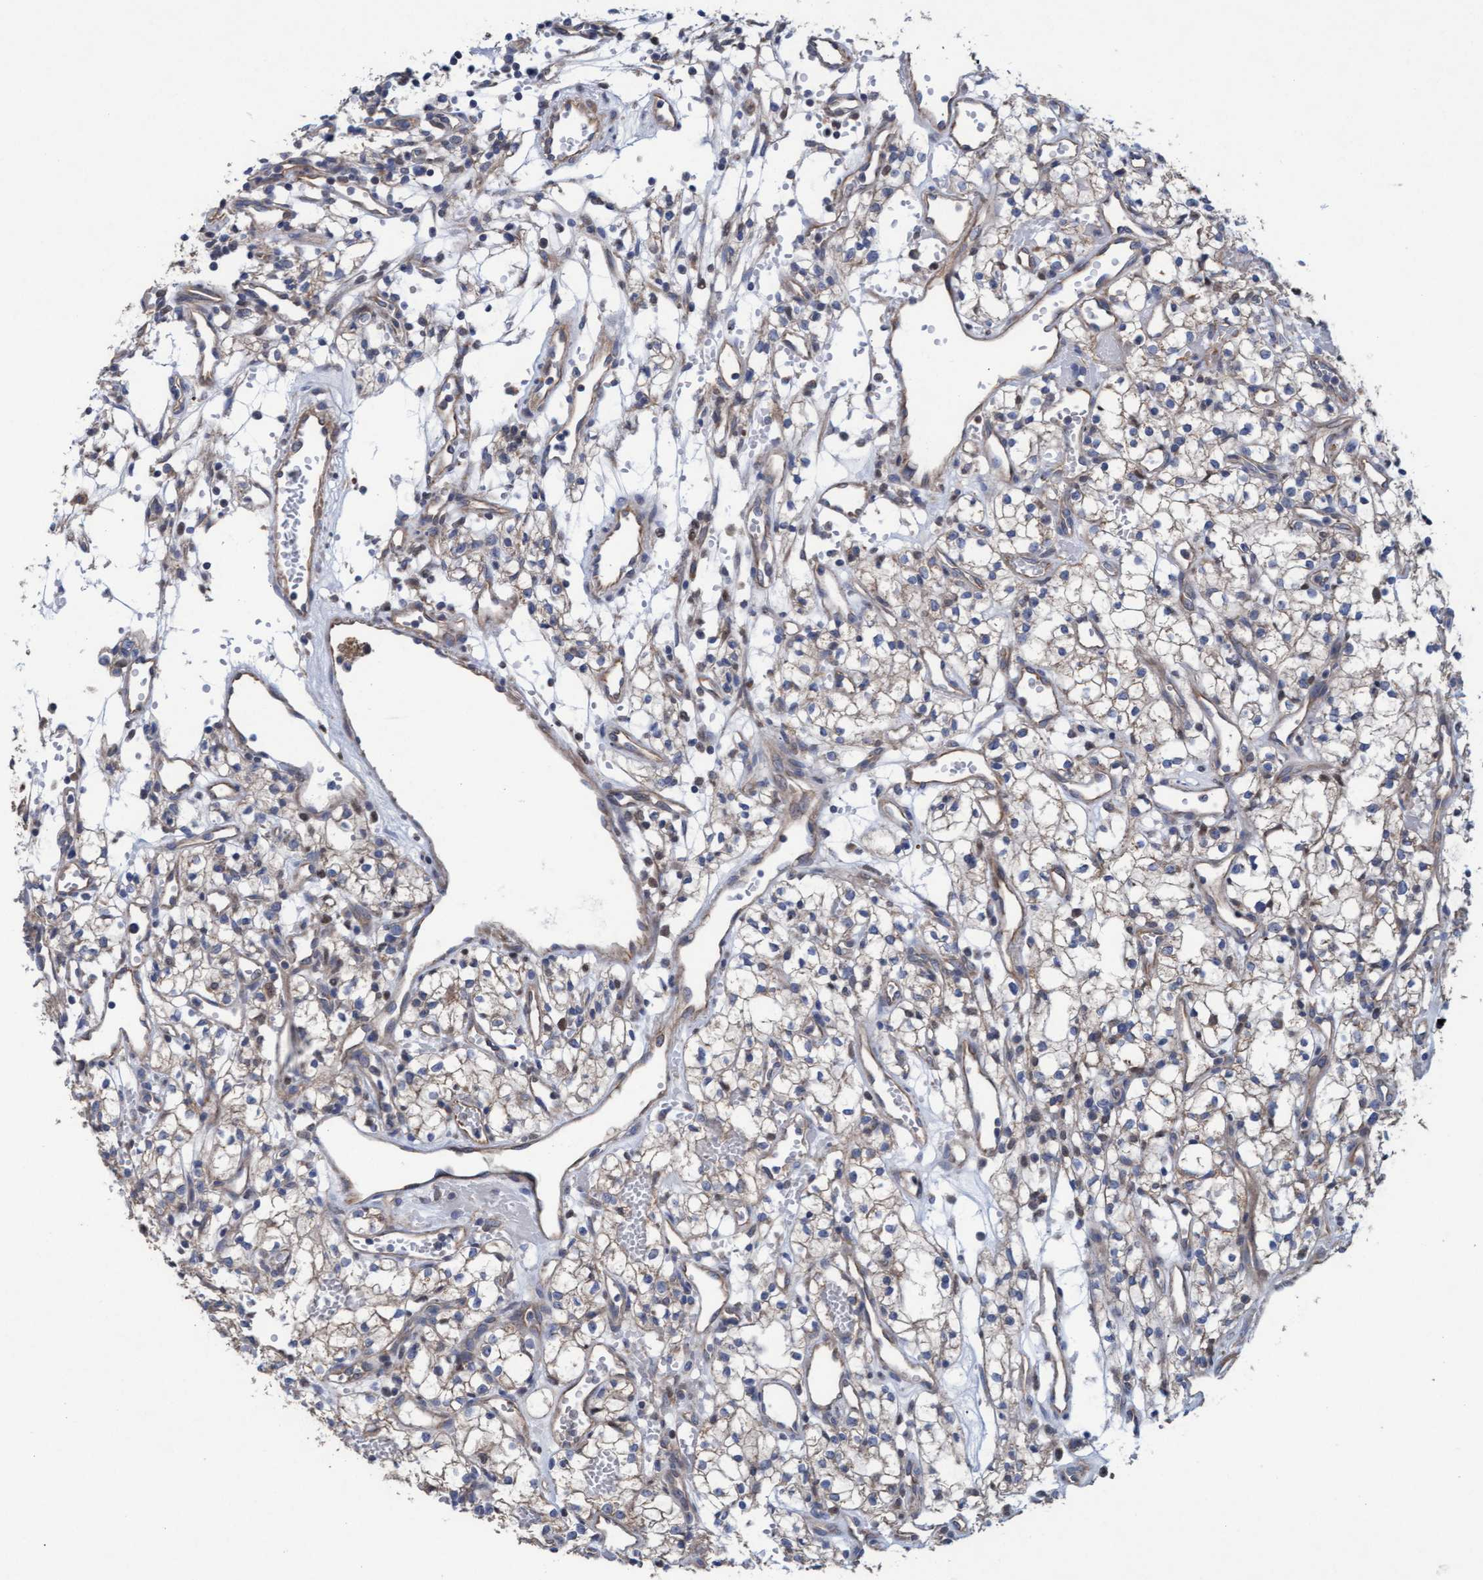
{"staining": {"intensity": "weak", "quantity": ">75%", "location": "cytoplasmic/membranous"}, "tissue": "renal cancer", "cell_type": "Tumor cells", "image_type": "cancer", "snomed": [{"axis": "morphology", "description": "Adenocarcinoma, NOS"}, {"axis": "topography", "description": "Kidney"}], "caption": "Weak cytoplasmic/membranous expression is appreciated in about >75% of tumor cells in renal cancer.", "gene": "MRPL38", "patient": {"sex": "male", "age": 59}}